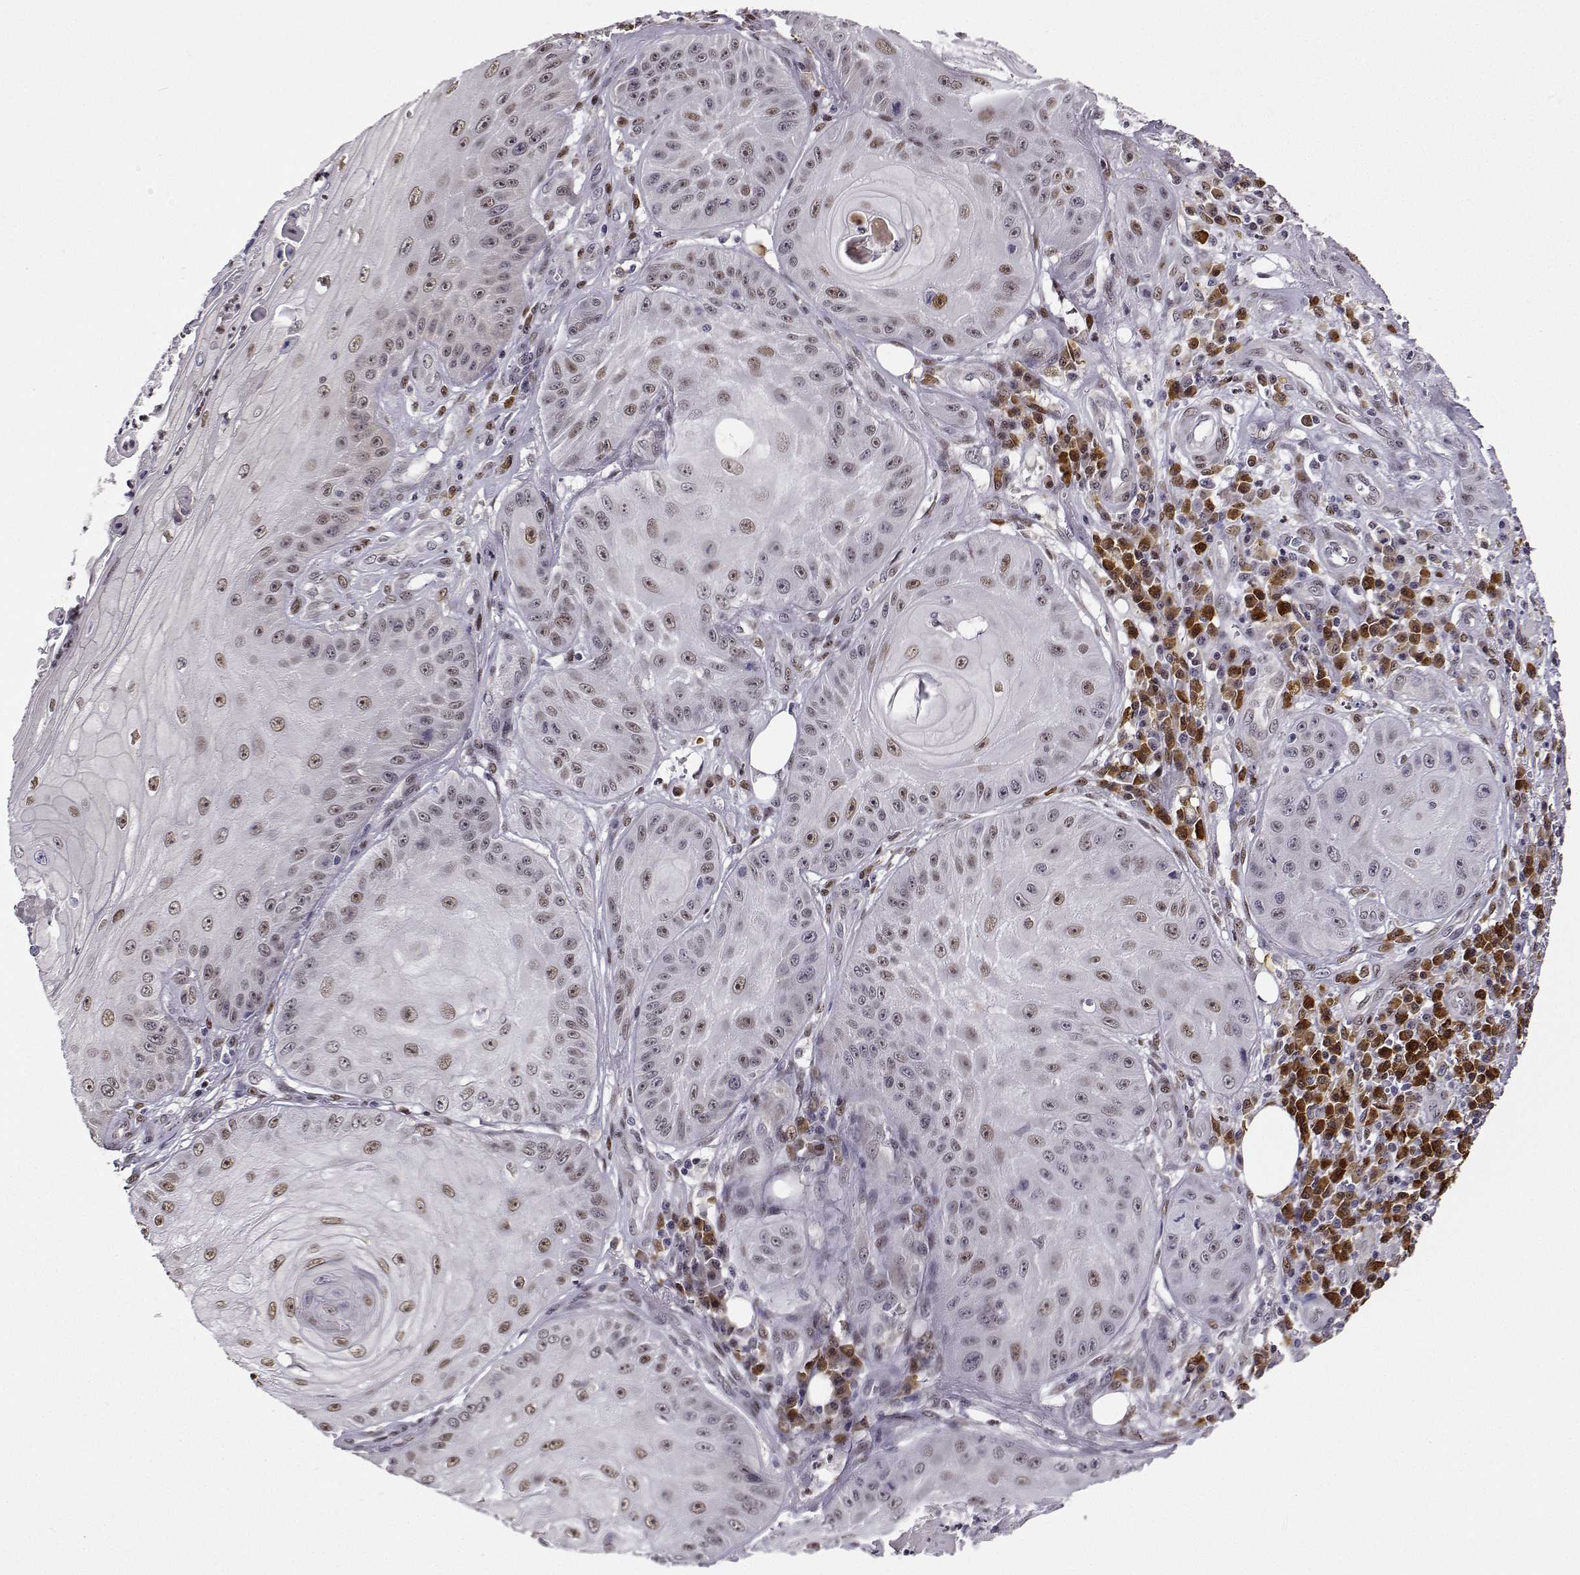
{"staining": {"intensity": "moderate", "quantity": "25%-75%", "location": "nuclear"}, "tissue": "skin cancer", "cell_type": "Tumor cells", "image_type": "cancer", "snomed": [{"axis": "morphology", "description": "Squamous cell carcinoma, NOS"}, {"axis": "topography", "description": "Skin"}], "caption": "Protein staining demonstrates moderate nuclear expression in approximately 25%-75% of tumor cells in skin cancer. (DAB (3,3'-diaminobenzidine) IHC with brightfield microscopy, high magnification).", "gene": "PHGDH", "patient": {"sex": "male", "age": 70}}